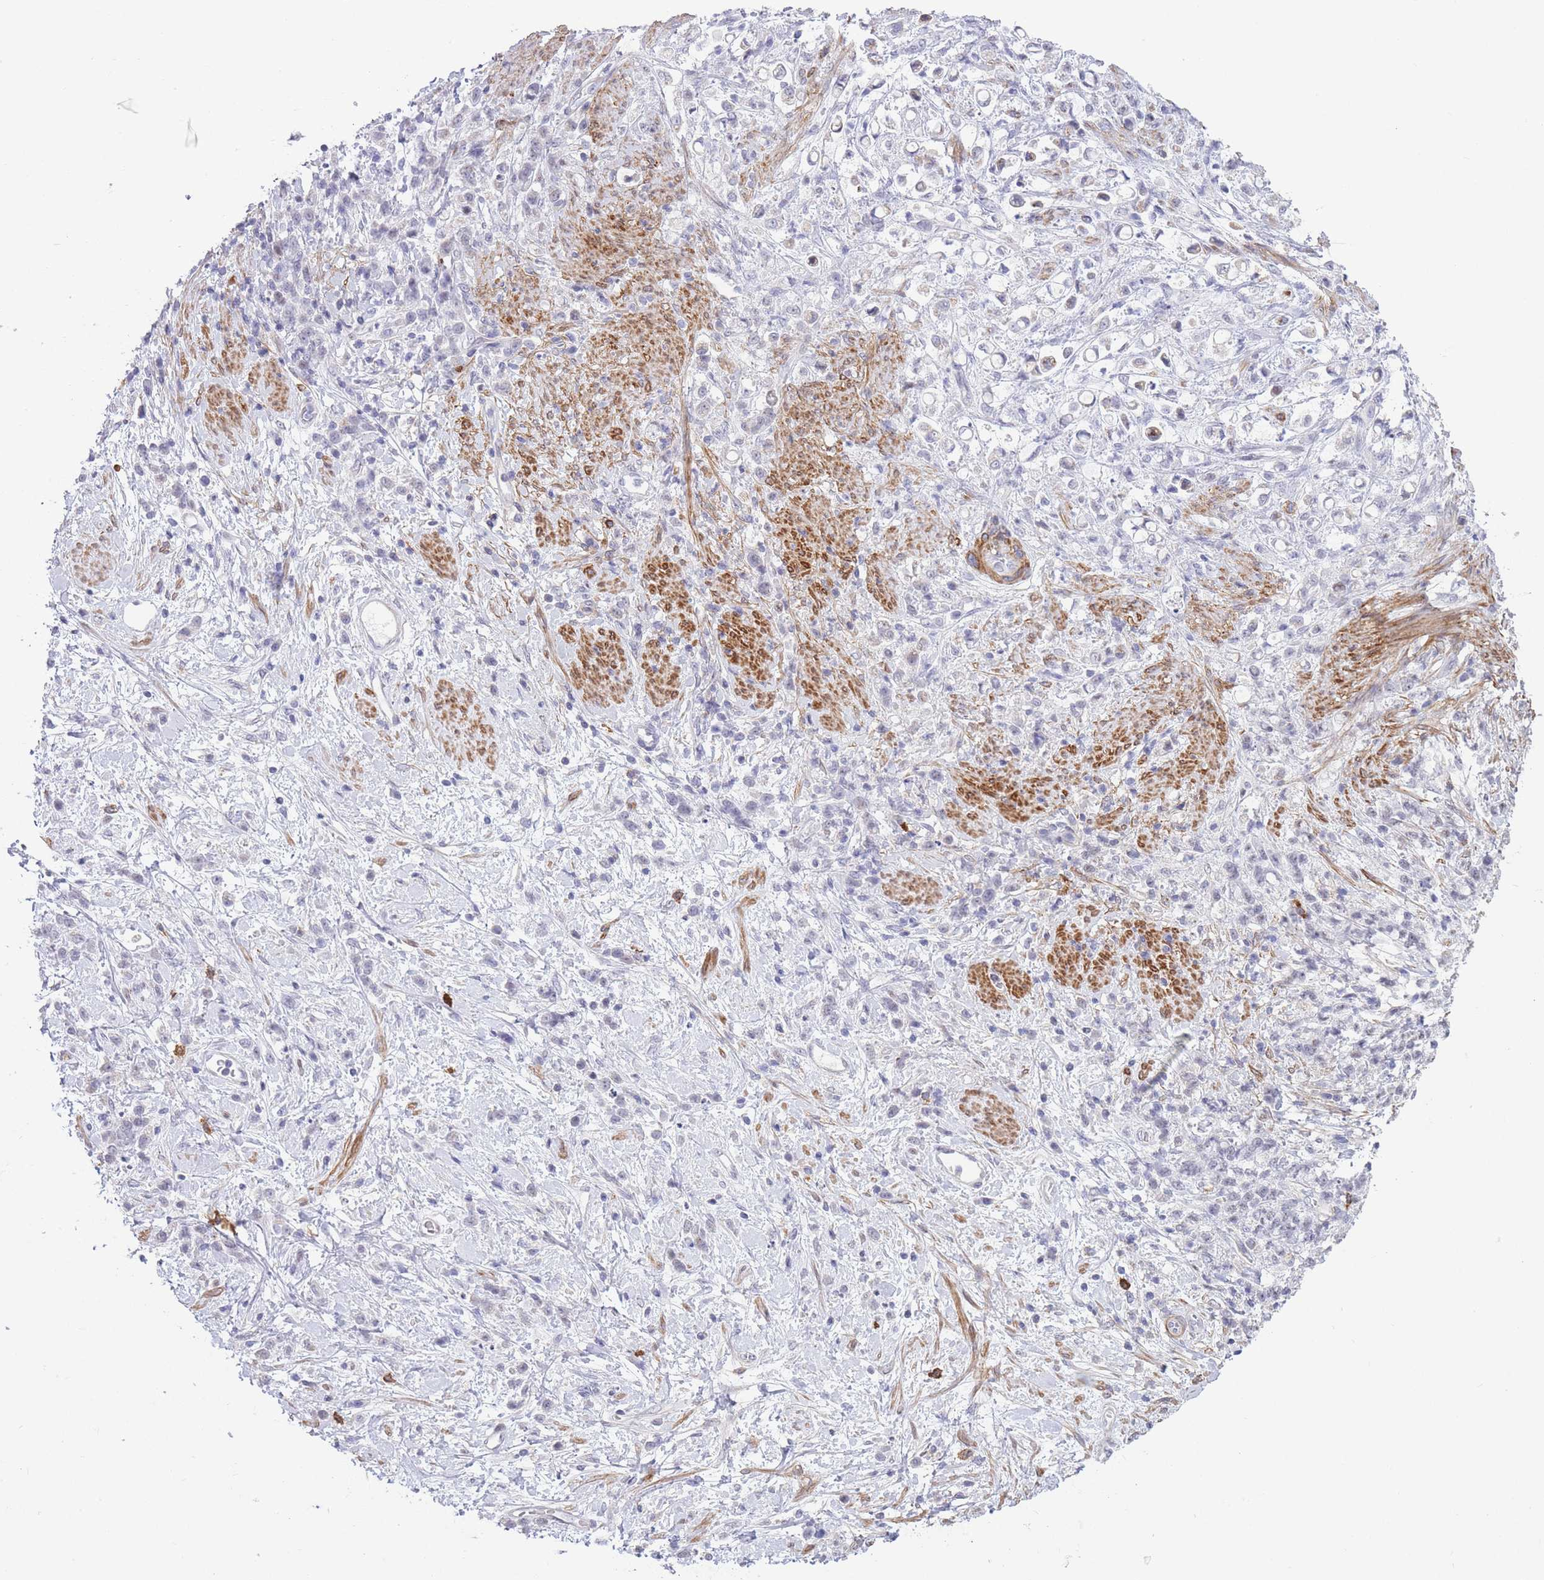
{"staining": {"intensity": "negative", "quantity": "none", "location": "none"}, "tissue": "stomach cancer", "cell_type": "Tumor cells", "image_type": "cancer", "snomed": [{"axis": "morphology", "description": "Adenocarcinoma, NOS"}, {"axis": "topography", "description": "Stomach"}], "caption": "Immunohistochemistry (IHC) of human adenocarcinoma (stomach) displays no staining in tumor cells. (Stains: DAB immunohistochemistry (IHC) with hematoxylin counter stain, Microscopy: brightfield microscopy at high magnification).", "gene": "ASAP3", "patient": {"sex": "female", "age": 60}}